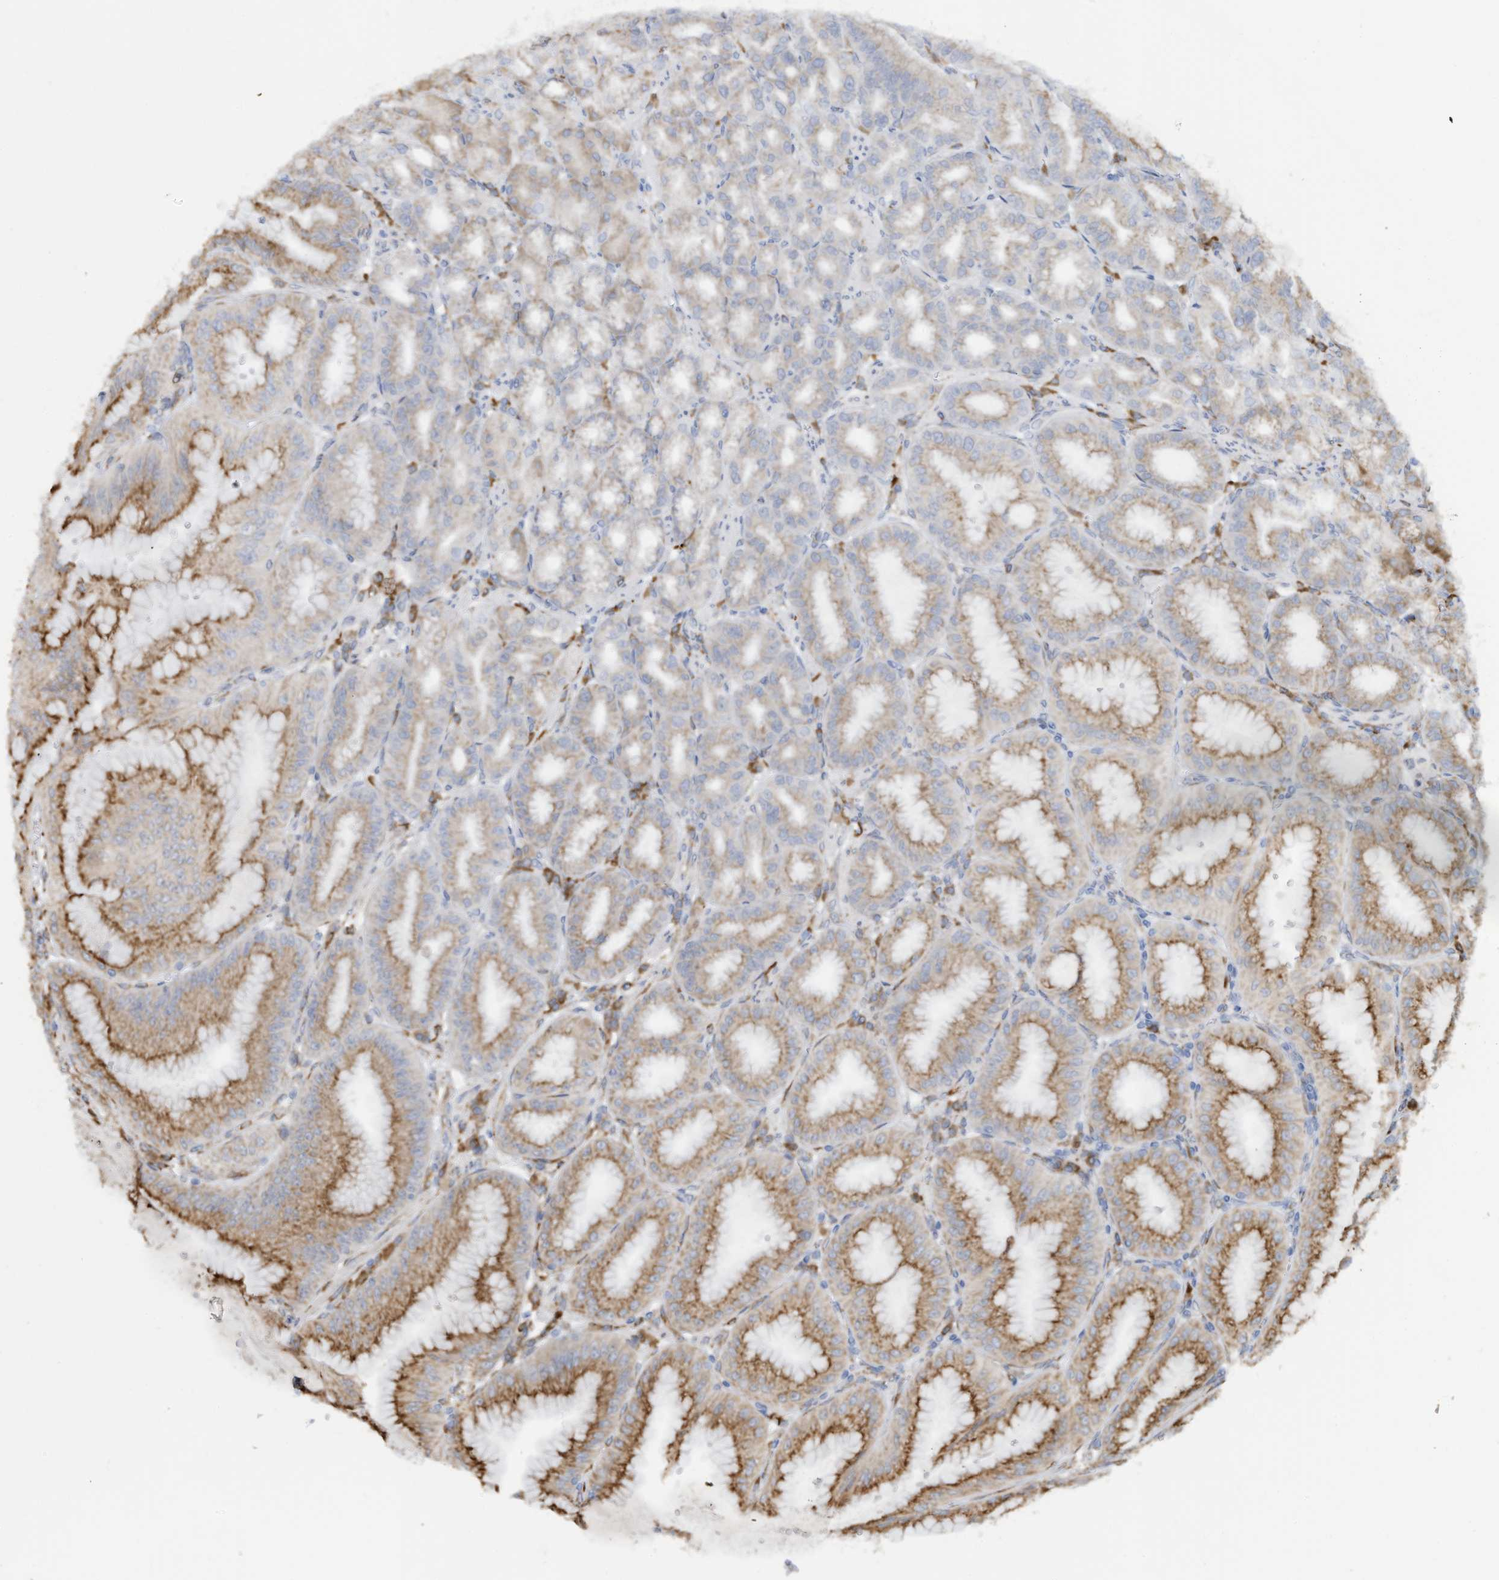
{"staining": {"intensity": "moderate", "quantity": ">75%", "location": "cytoplasmic/membranous"}, "tissue": "stomach", "cell_type": "Glandular cells", "image_type": "normal", "snomed": [{"axis": "morphology", "description": "Normal tissue, NOS"}, {"axis": "topography", "description": "Stomach, lower"}], "caption": "The image shows a brown stain indicating the presence of a protein in the cytoplasmic/membranous of glandular cells in stomach. The protein is shown in brown color, while the nuclei are stained blue.", "gene": "ZBTB45", "patient": {"sex": "male", "age": 71}}